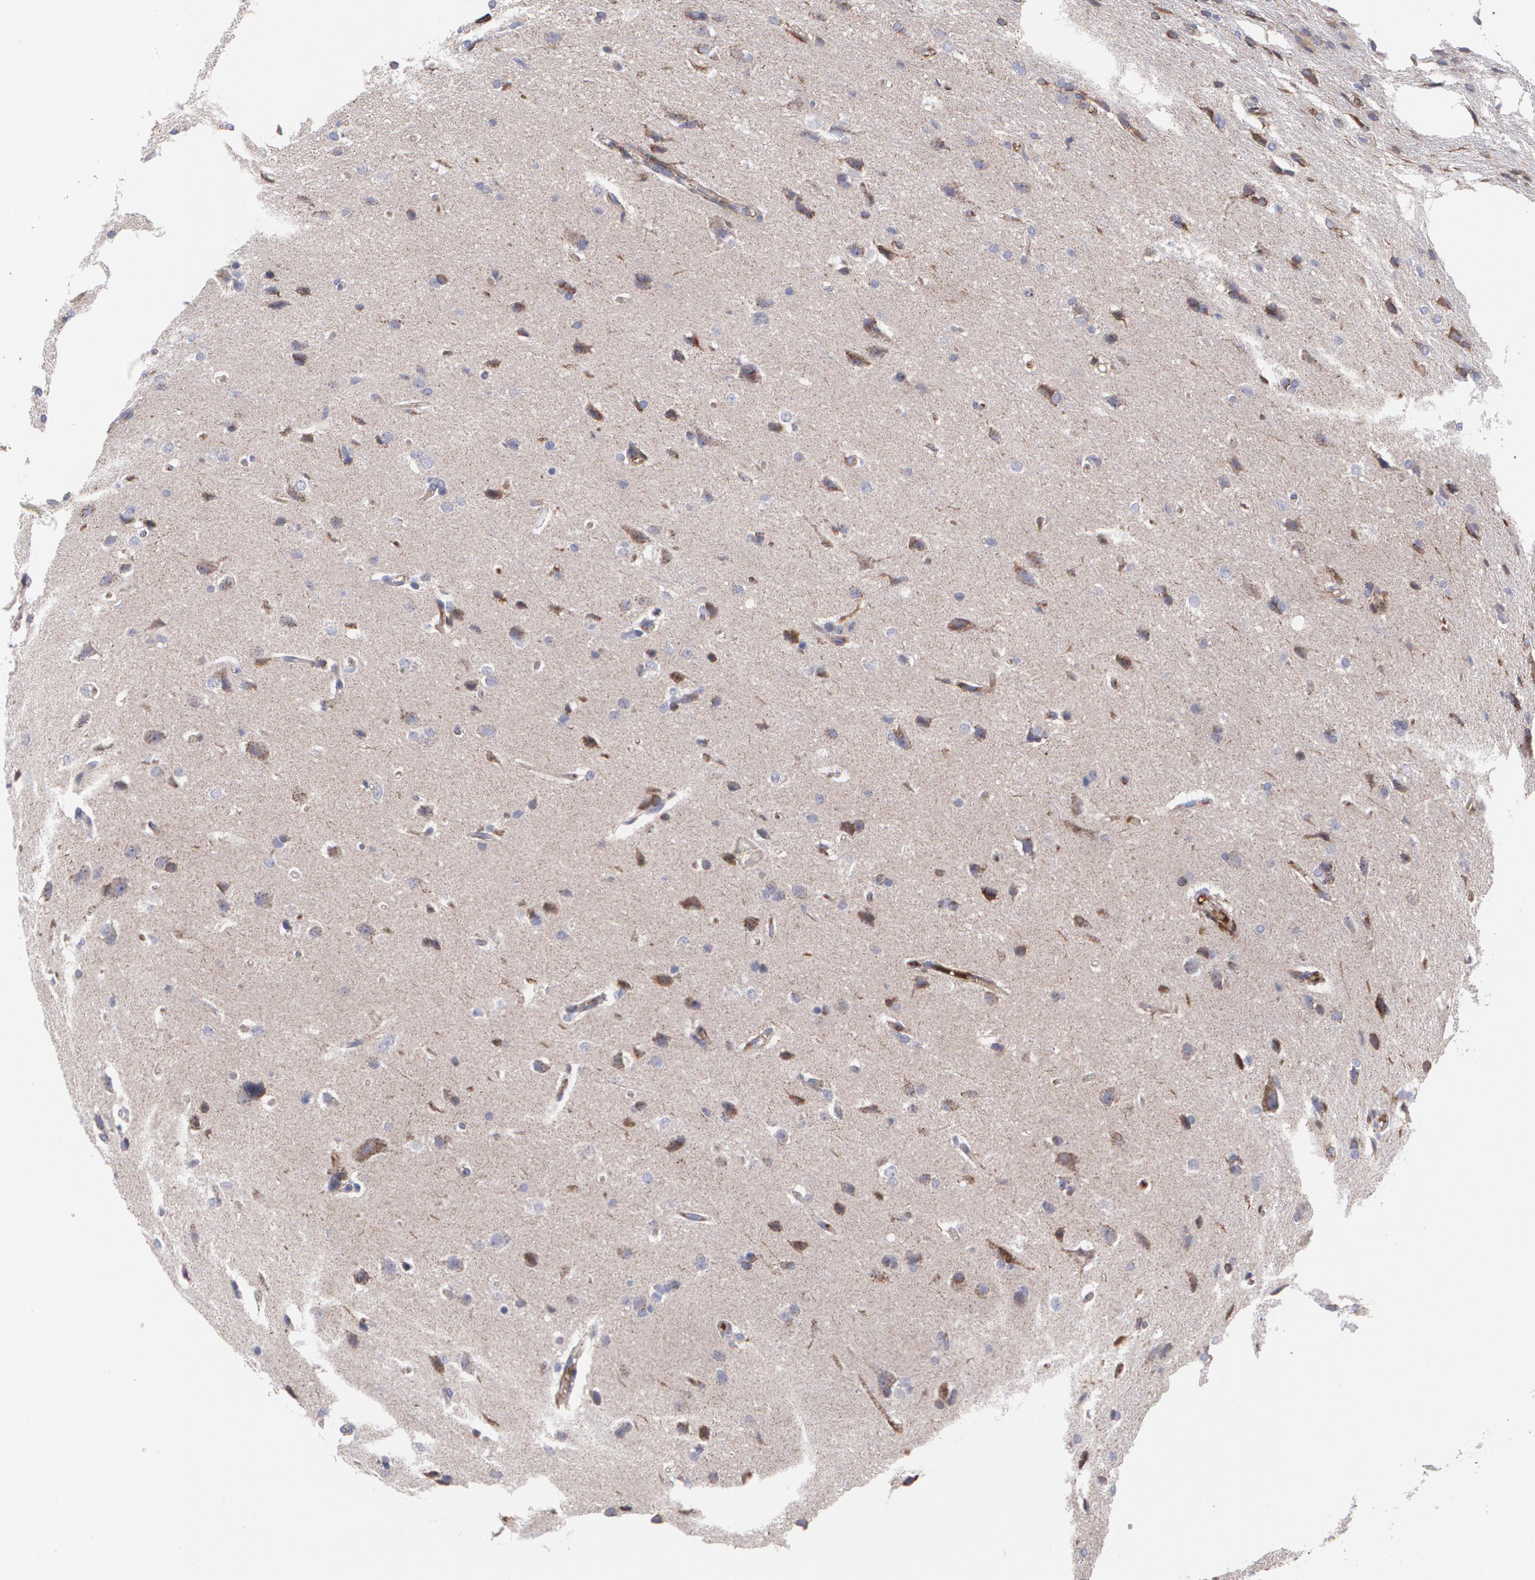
{"staining": {"intensity": "negative", "quantity": "none", "location": "none"}, "tissue": "glioma", "cell_type": "Tumor cells", "image_type": "cancer", "snomed": [{"axis": "morphology", "description": "Glioma, malignant, High grade"}, {"axis": "topography", "description": "Brain"}], "caption": "This is an IHC photomicrograph of human glioma. There is no positivity in tumor cells.", "gene": "FBLN1", "patient": {"sex": "male", "age": 68}}